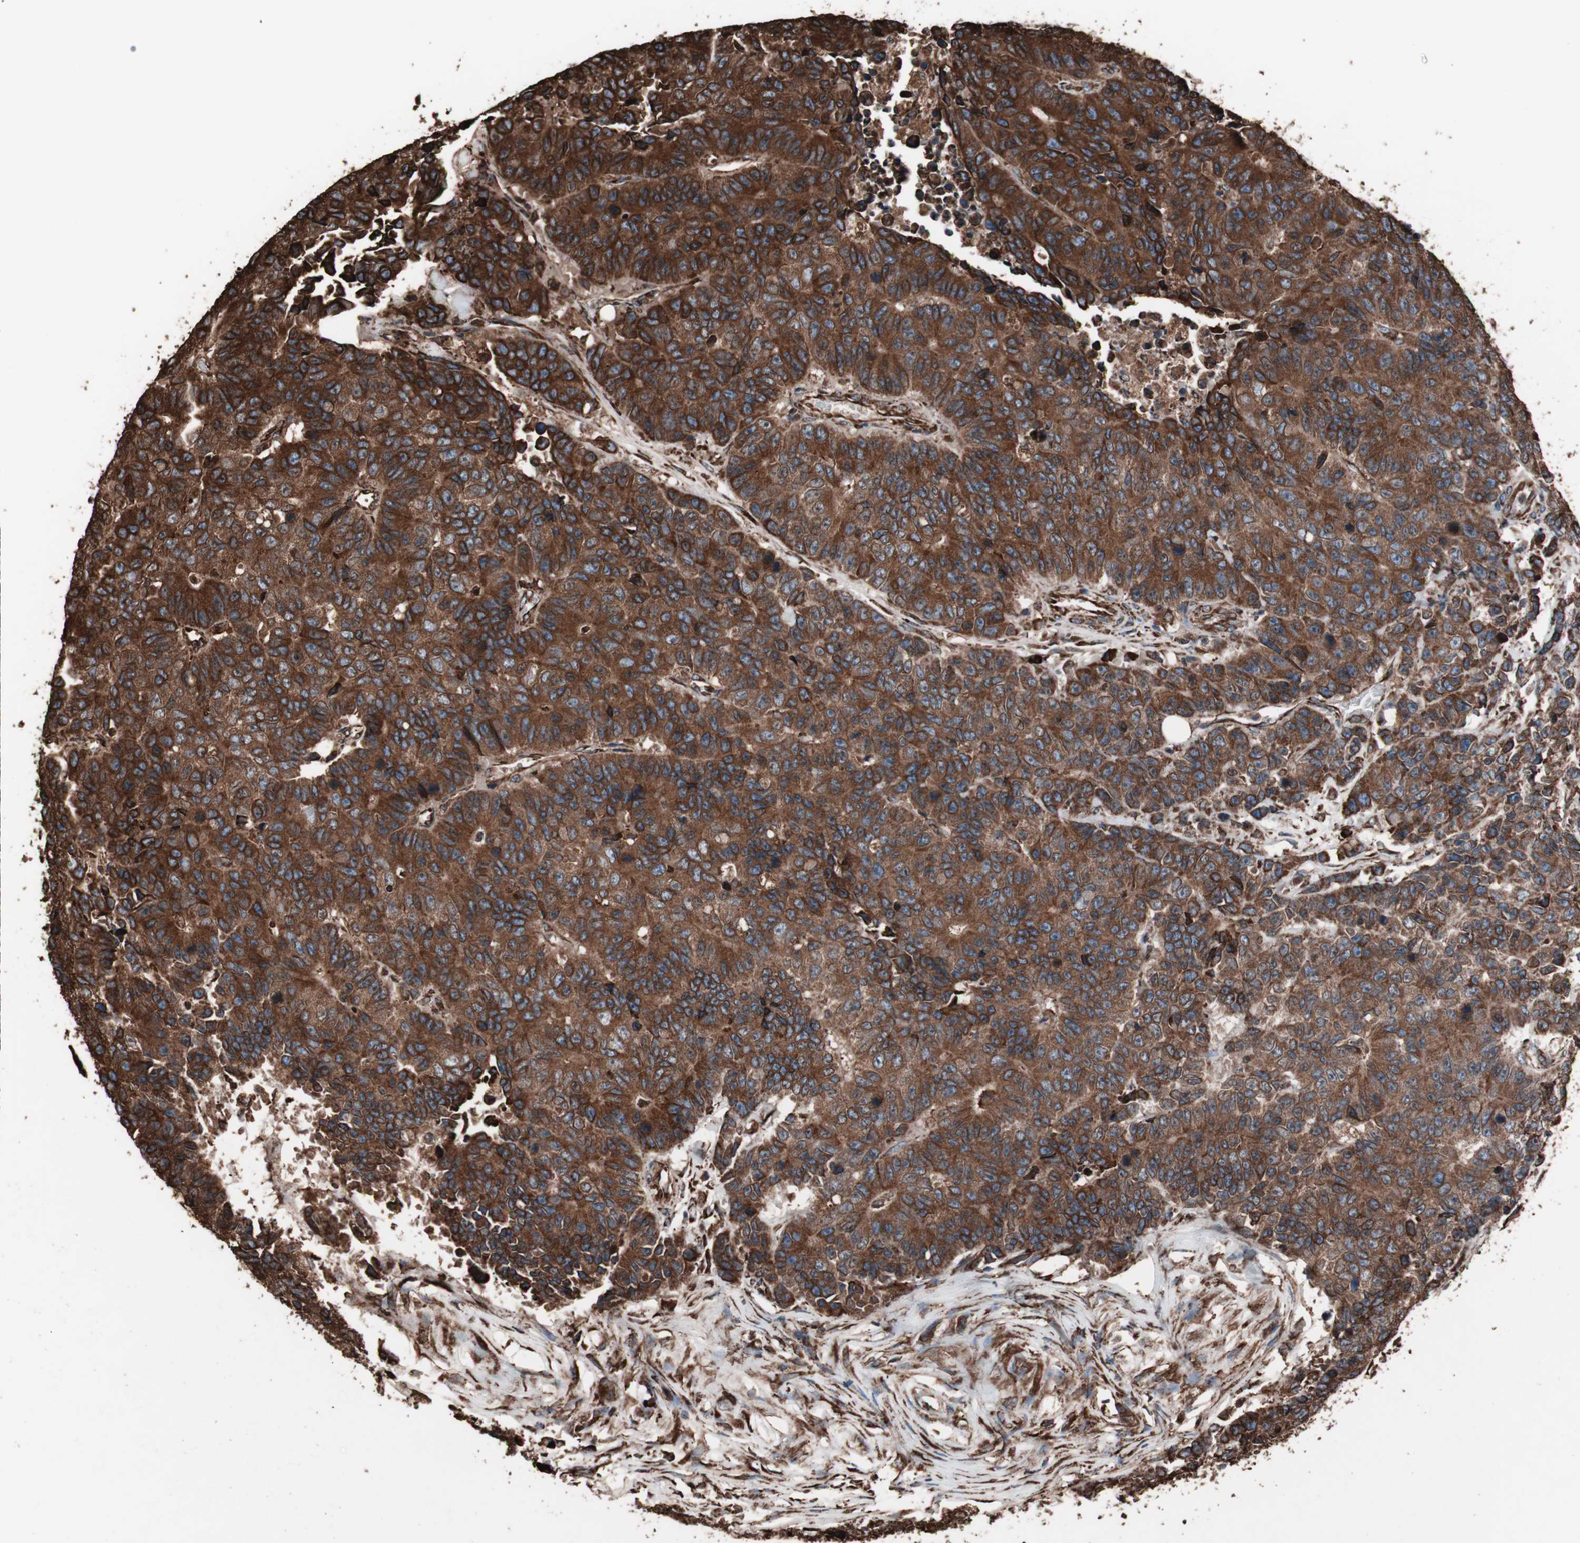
{"staining": {"intensity": "strong", "quantity": ">75%", "location": "cytoplasmic/membranous"}, "tissue": "colorectal cancer", "cell_type": "Tumor cells", "image_type": "cancer", "snomed": [{"axis": "morphology", "description": "Adenocarcinoma, NOS"}, {"axis": "topography", "description": "Colon"}], "caption": "Immunohistochemistry of human colorectal cancer (adenocarcinoma) shows high levels of strong cytoplasmic/membranous expression in approximately >75% of tumor cells.", "gene": "HSP90B1", "patient": {"sex": "female", "age": 86}}